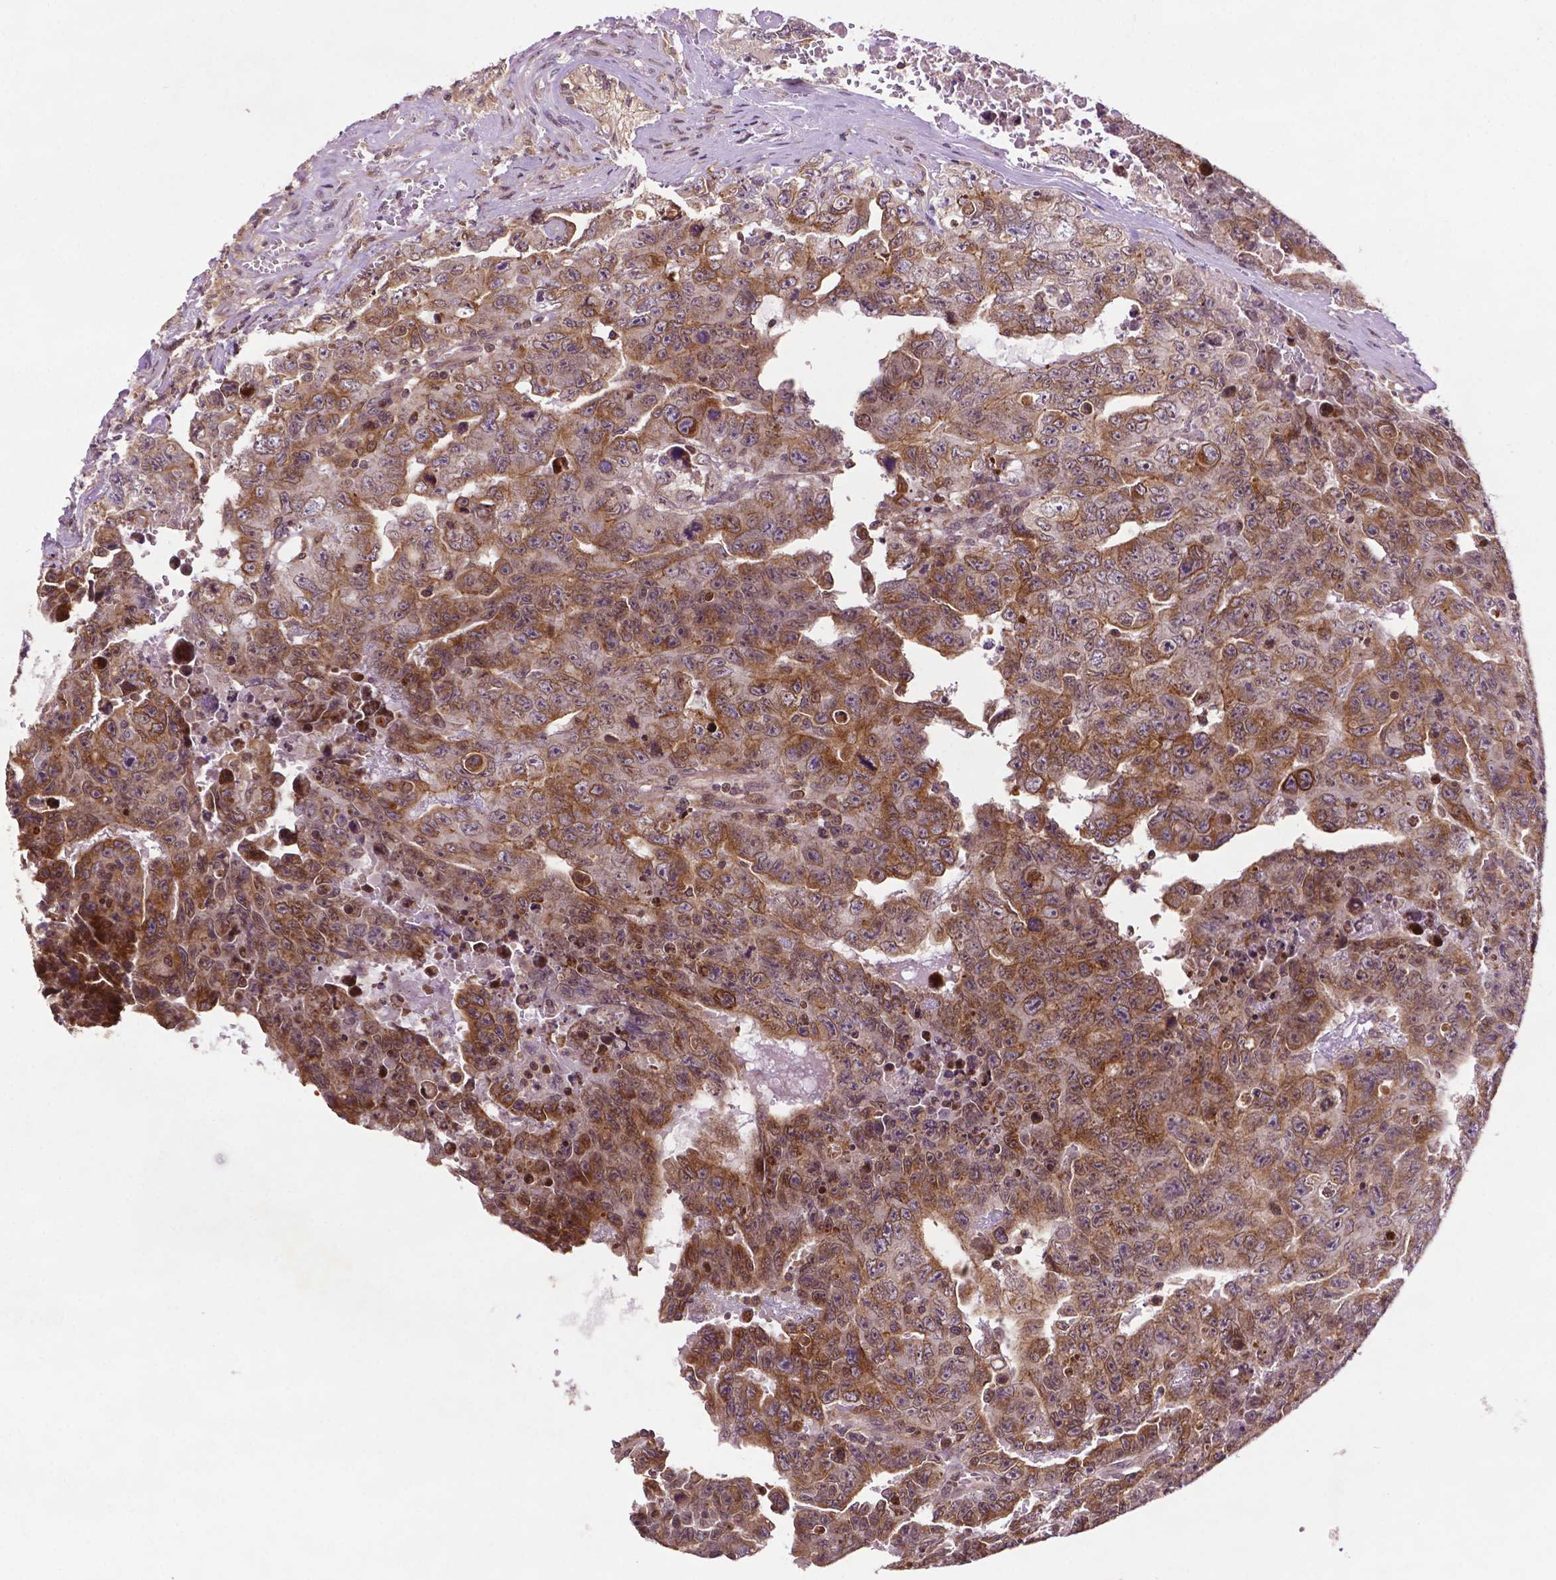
{"staining": {"intensity": "moderate", "quantity": ">75%", "location": "cytoplasmic/membranous"}, "tissue": "testis cancer", "cell_type": "Tumor cells", "image_type": "cancer", "snomed": [{"axis": "morphology", "description": "Carcinoma, Embryonal, NOS"}, {"axis": "topography", "description": "Testis"}], "caption": "Immunohistochemistry (IHC) (DAB (3,3'-diaminobenzidine)) staining of embryonal carcinoma (testis) reveals moderate cytoplasmic/membranous protein staining in about >75% of tumor cells.", "gene": "TMX2", "patient": {"sex": "male", "age": 24}}